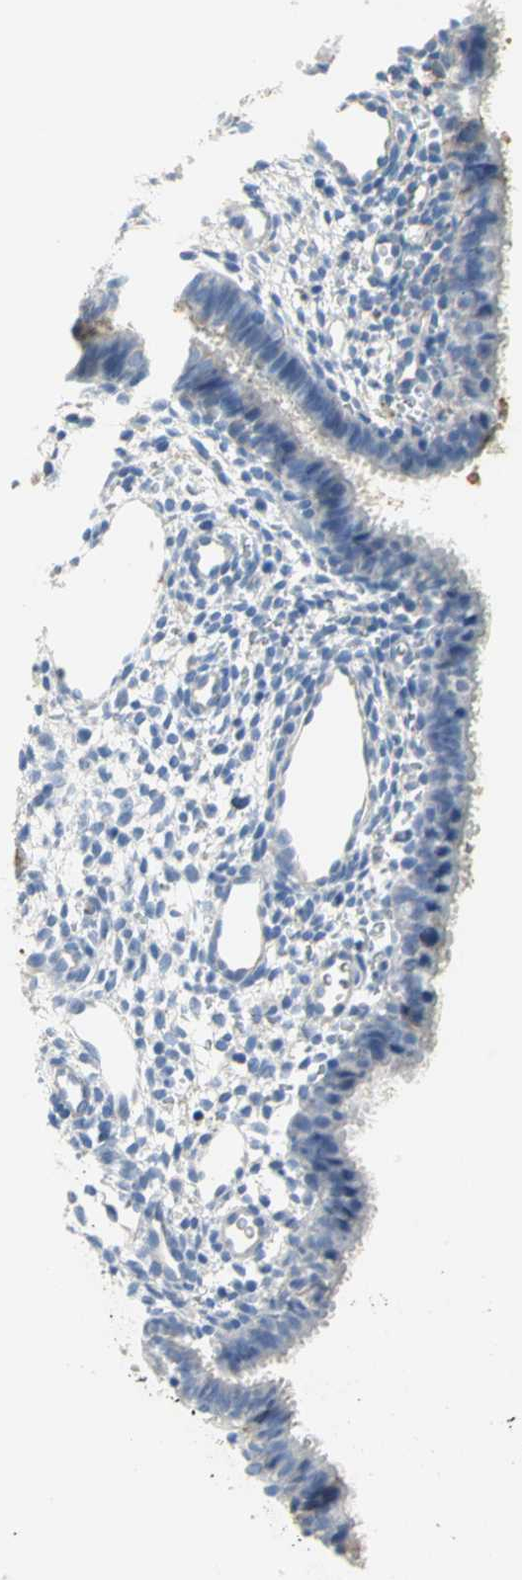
{"staining": {"intensity": "negative", "quantity": "none", "location": "none"}, "tissue": "endometrium", "cell_type": "Cells in endometrial stroma", "image_type": "normal", "snomed": [{"axis": "morphology", "description": "Normal tissue, NOS"}, {"axis": "topography", "description": "Endometrium"}], "caption": "This is a micrograph of immunohistochemistry (IHC) staining of benign endometrium, which shows no expression in cells in endometrial stroma. (DAB IHC, high magnification).", "gene": "GYG2", "patient": {"sex": "female", "age": 27}}